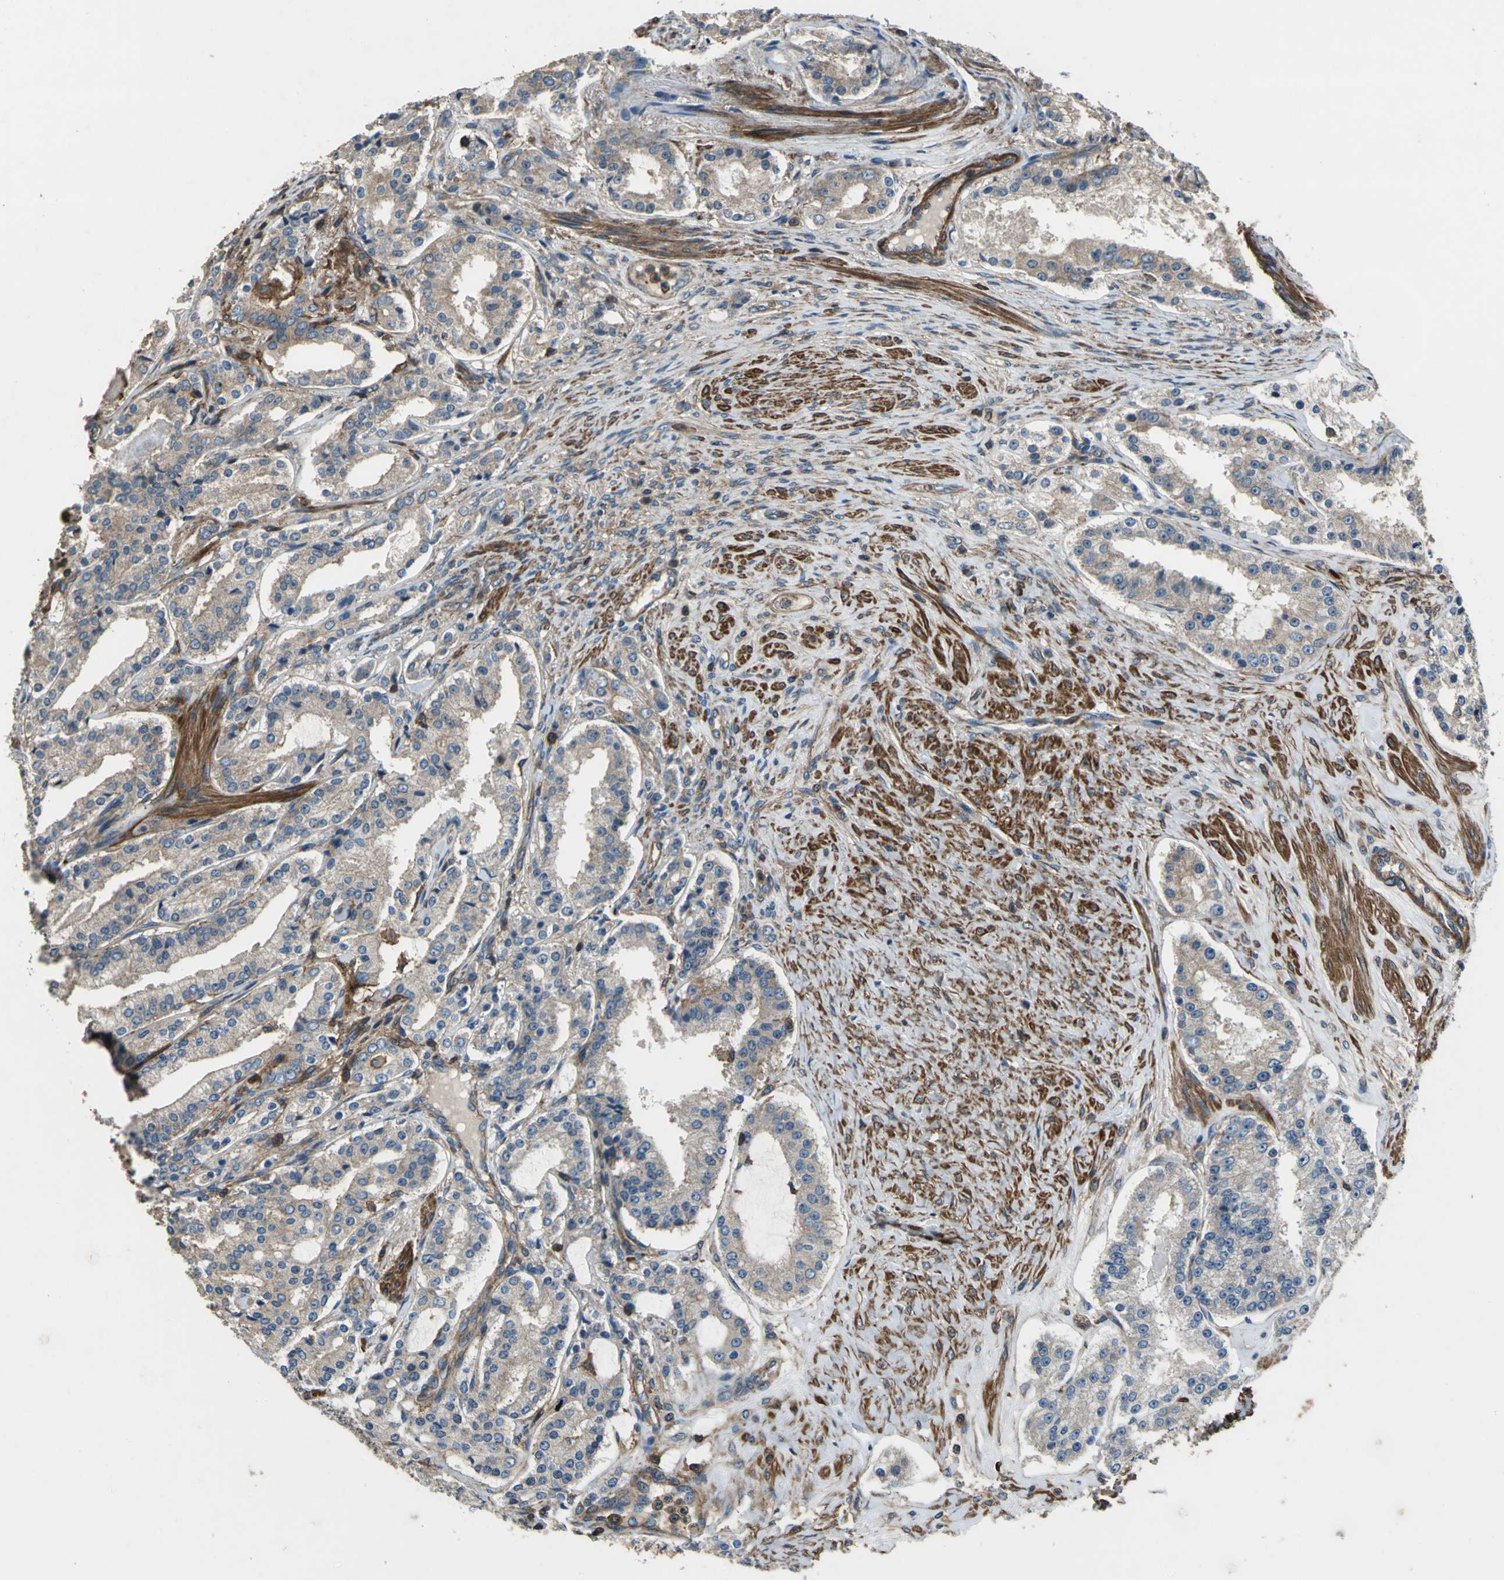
{"staining": {"intensity": "weak", "quantity": "25%-75%", "location": "cytoplasmic/membranous"}, "tissue": "prostate cancer", "cell_type": "Tumor cells", "image_type": "cancer", "snomed": [{"axis": "morphology", "description": "Adenocarcinoma, Medium grade"}, {"axis": "topography", "description": "Prostate"}], "caption": "Medium-grade adenocarcinoma (prostate) tissue exhibits weak cytoplasmic/membranous expression in approximately 25%-75% of tumor cells", "gene": "PARVA", "patient": {"sex": "male", "age": 72}}